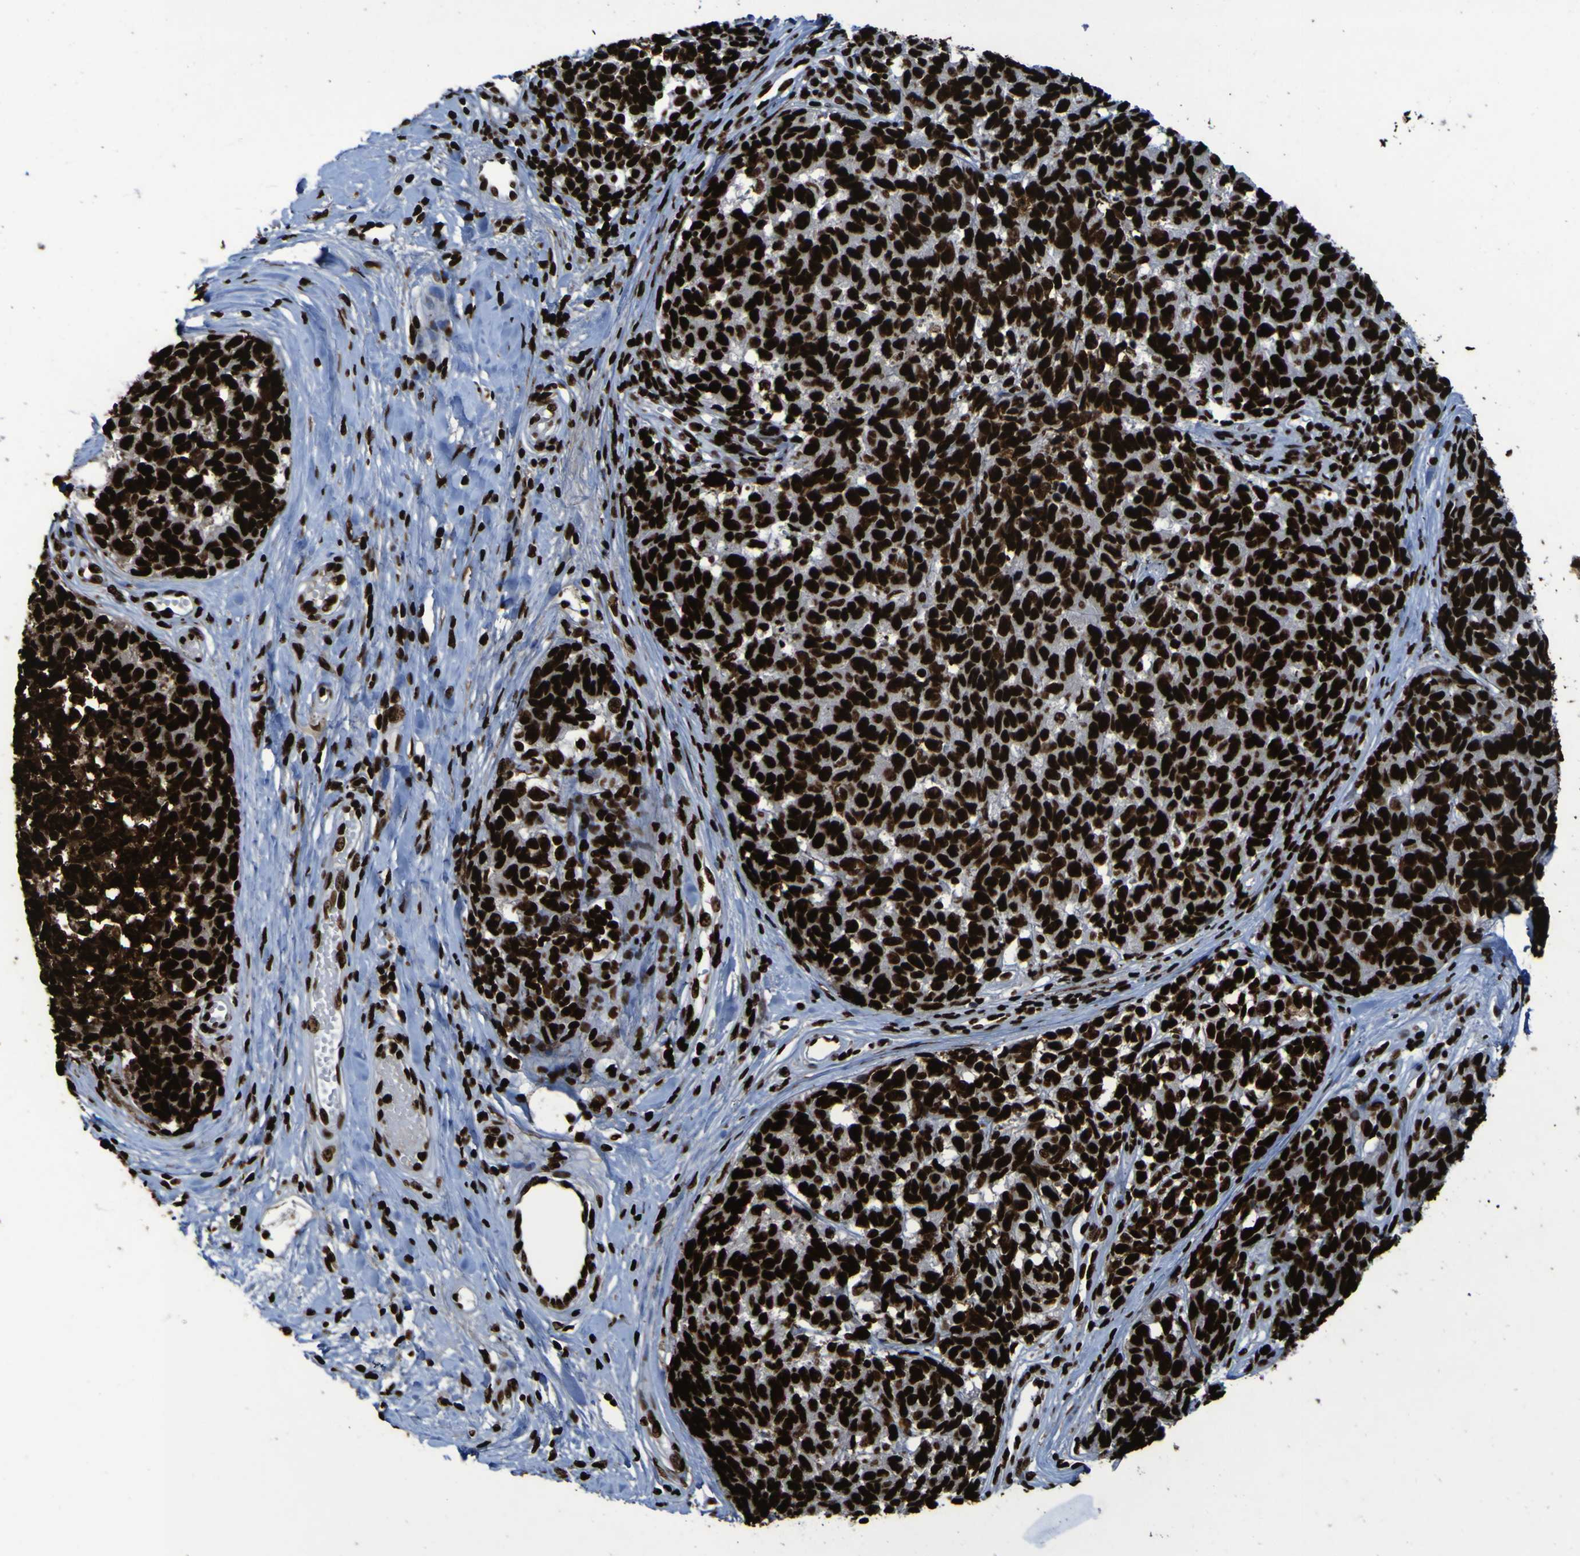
{"staining": {"intensity": "strong", "quantity": ">75%", "location": "nuclear"}, "tissue": "melanoma", "cell_type": "Tumor cells", "image_type": "cancer", "snomed": [{"axis": "morphology", "description": "Malignant melanoma, NOS"}, {"axis": "topography", "description": "Skin"}], "caption": "Immunohistochemistry (DAB) staining of human melanoma reveals strong nuclear protein positivity in approximately >75% of tumor cells.", "gene": "NPM1", "patient": {"sex": "female", "age": 64}}